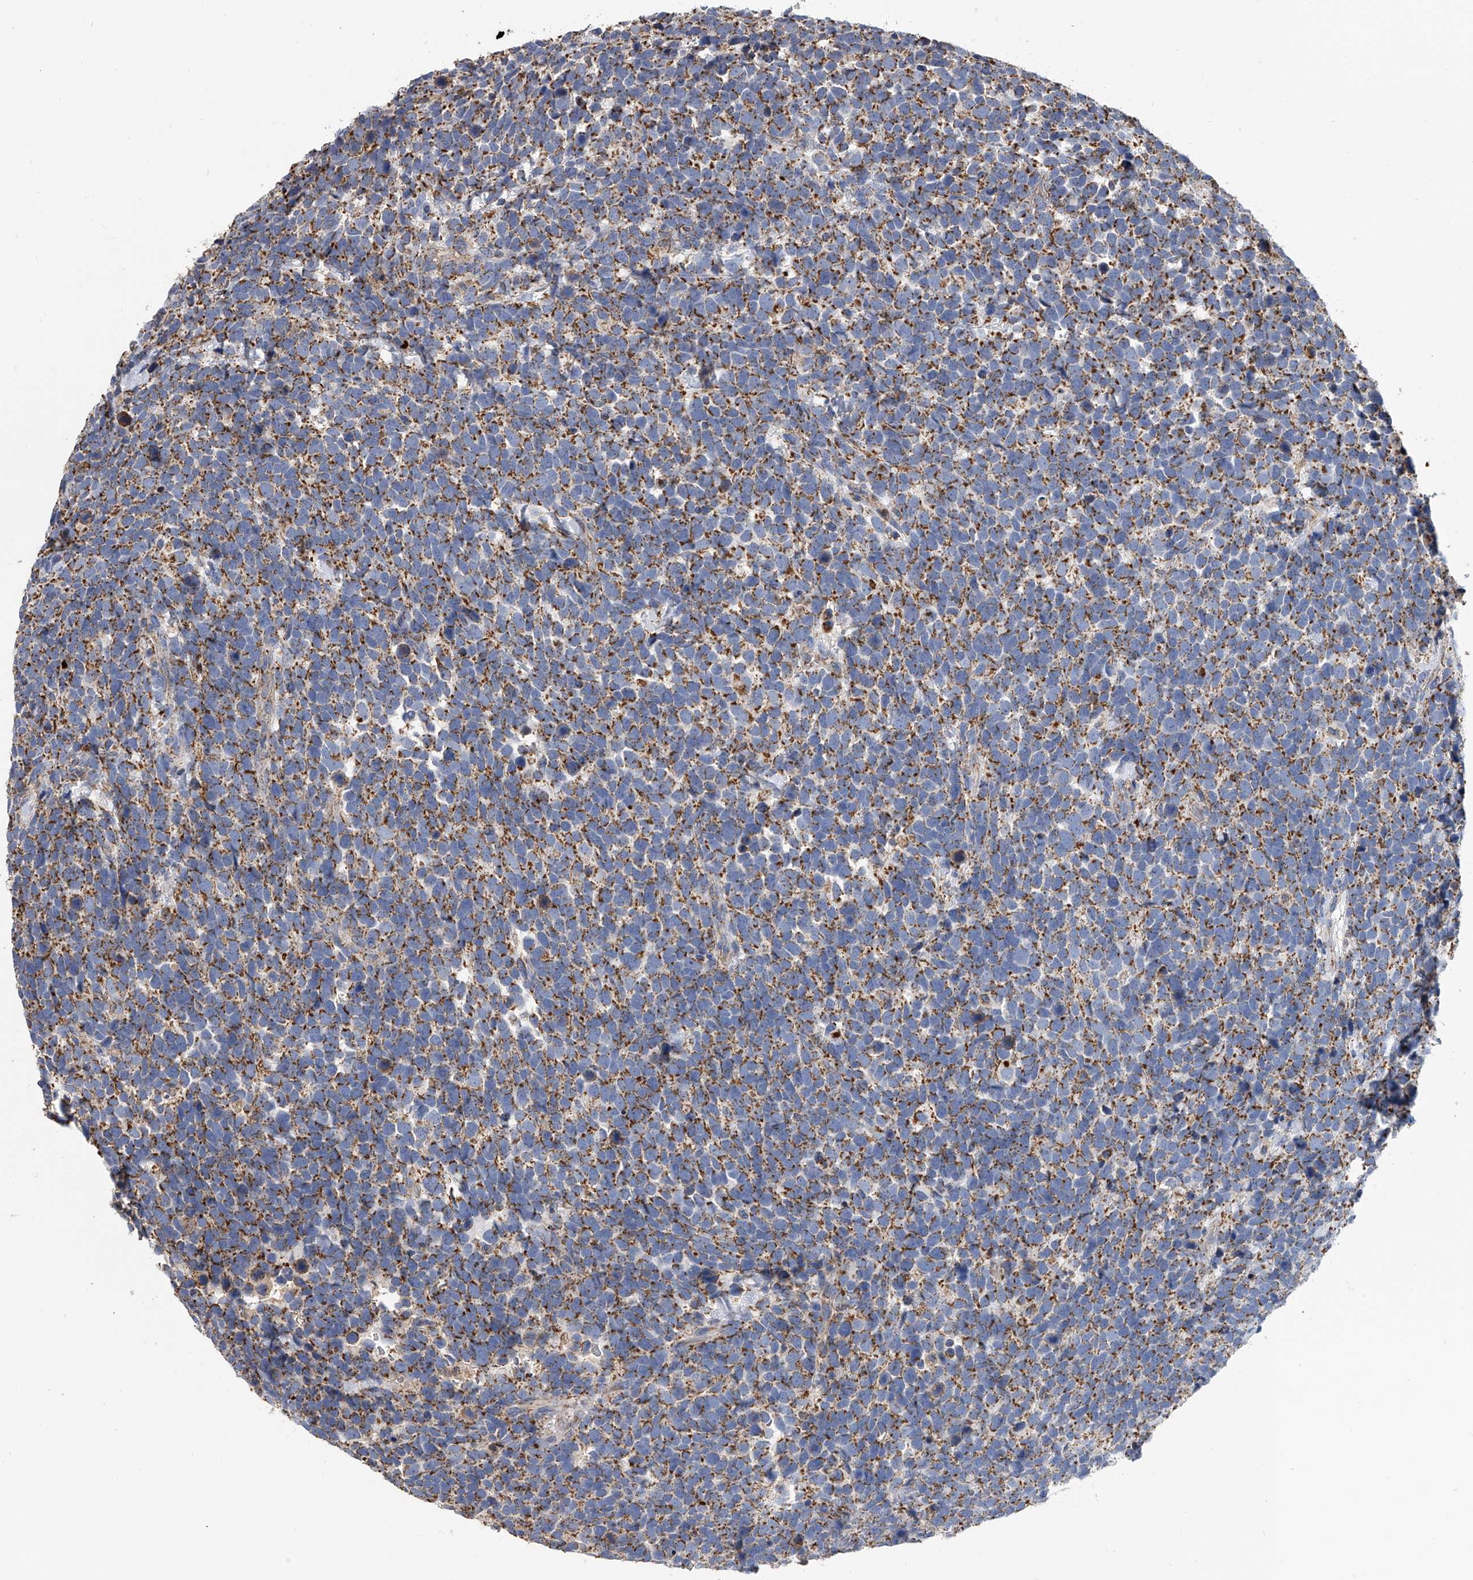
{"staining": {"intensity": "moderate", "quantity": ">75%", "location": "cytoplasmic/membranous"}, "tissue": "urothelial cancer", "cell_type": "Tumor cells", "image_type": "cancer", "snomed": [{"axis": "morphology", "description": "Urothelial carcinoma, High grade"}, {"axis": "topography", "description": "Urinary bladder"}], "caption": "DAB immunohistochemical staining of high-grade urothelial carcinoma displays moderate cytoplasmic/membranous protein expression in about >75% of tumor cells.", "gene": "MRPL28", "patient": {"sex": "female", "age": 82}}